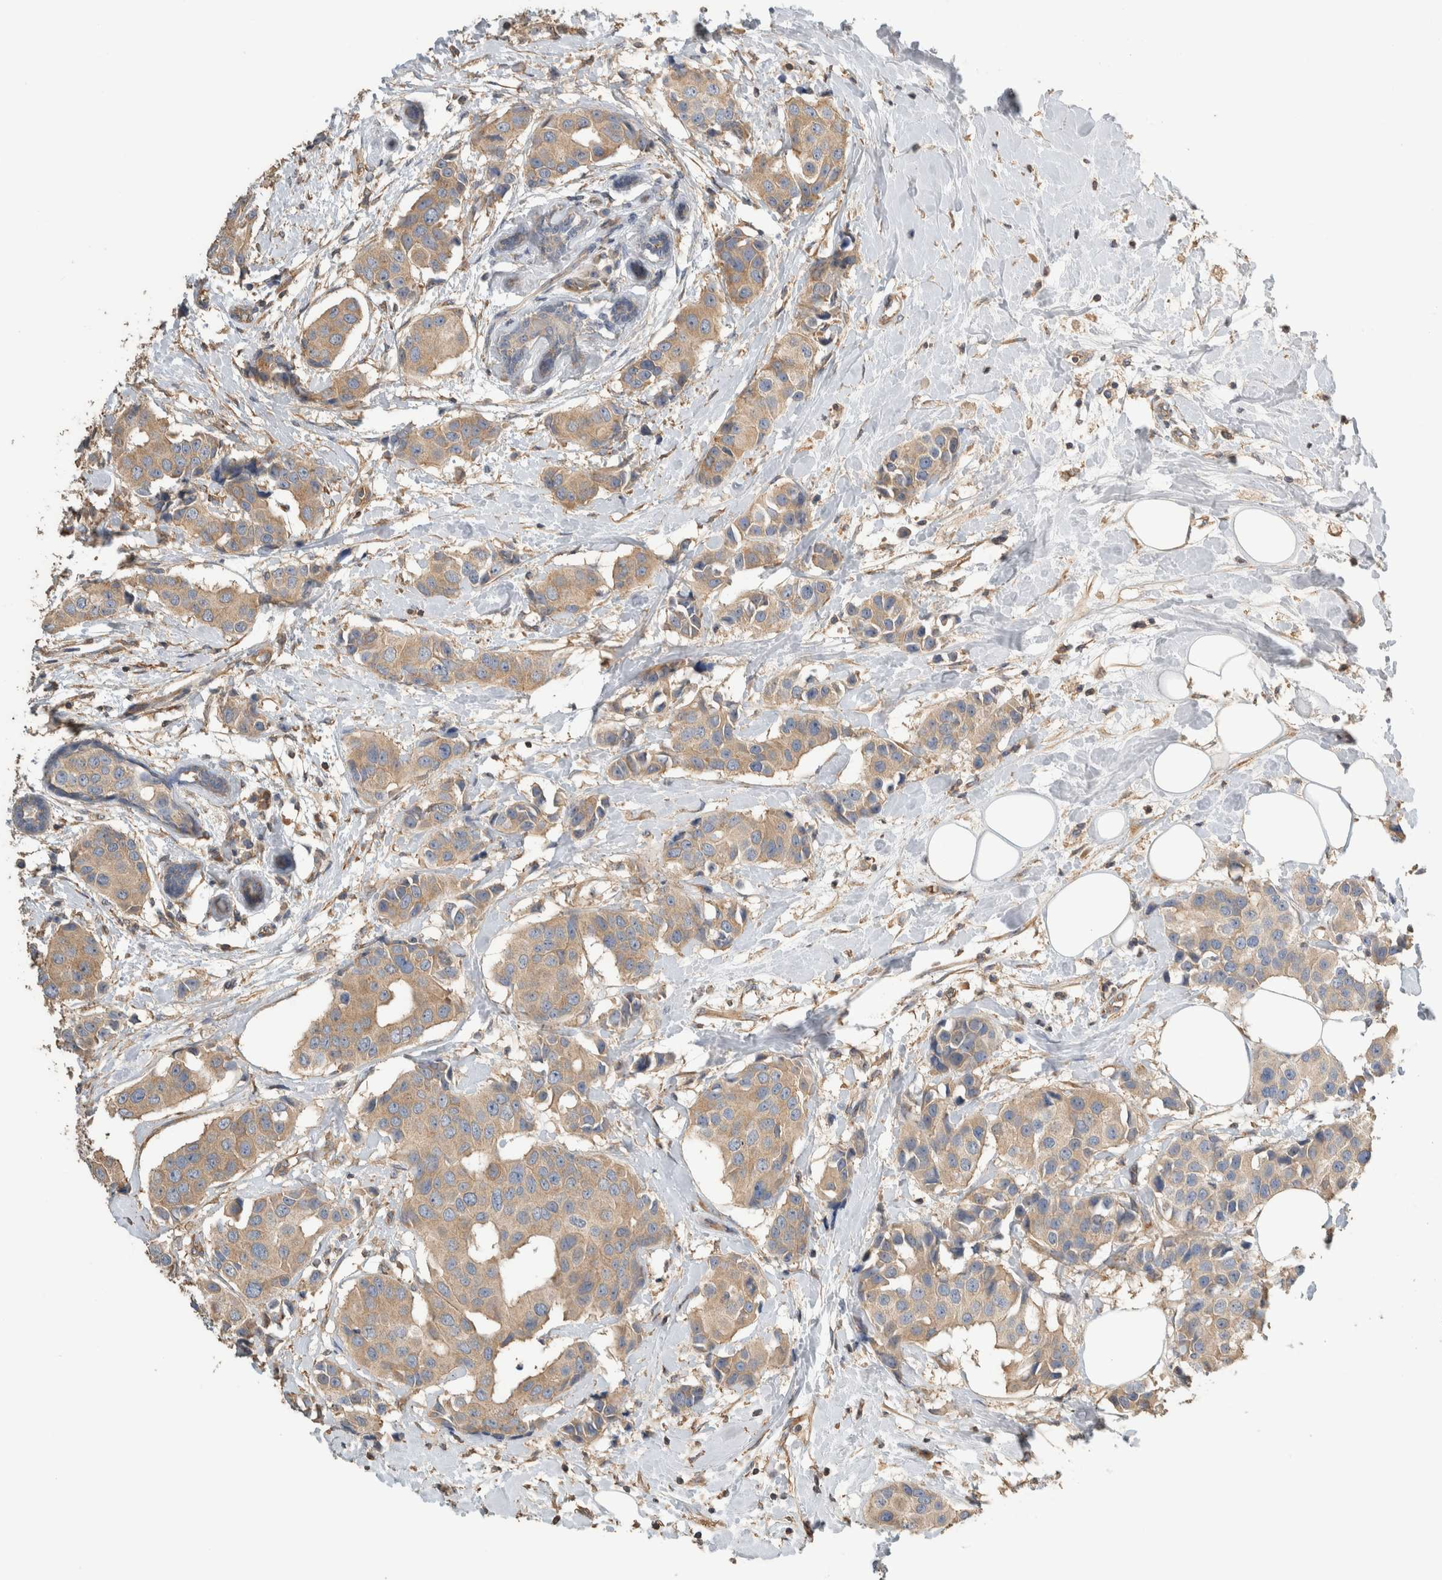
{"staining": {"intensity": "moderate", "quantity": ">75%", "location": "cytoplasmic/membranous"}, "tissue": "breast cancer", "cell_type": "Tumor cells", "image_type": "cancer", "snomed": [{"axis": "morphology", "description": "Normal tissue, NOS"}, {"axis": "morphology", "description": "Duct carcinoma"}, {"axis": "topography", "description": "Breast"}], "caption": "High-magnification brightfield microscopy of breast cancer stained with DAB (3,3'-diaminobenzidine) (brown) and counterstained with hematoxylin (blue). tumor cells exhibit moderate cytoplasmic/membranous expression is appreciated in about>75% of cells.", "gene": "EIF4G3", "patient": {"sex": "female", "age": 39}}